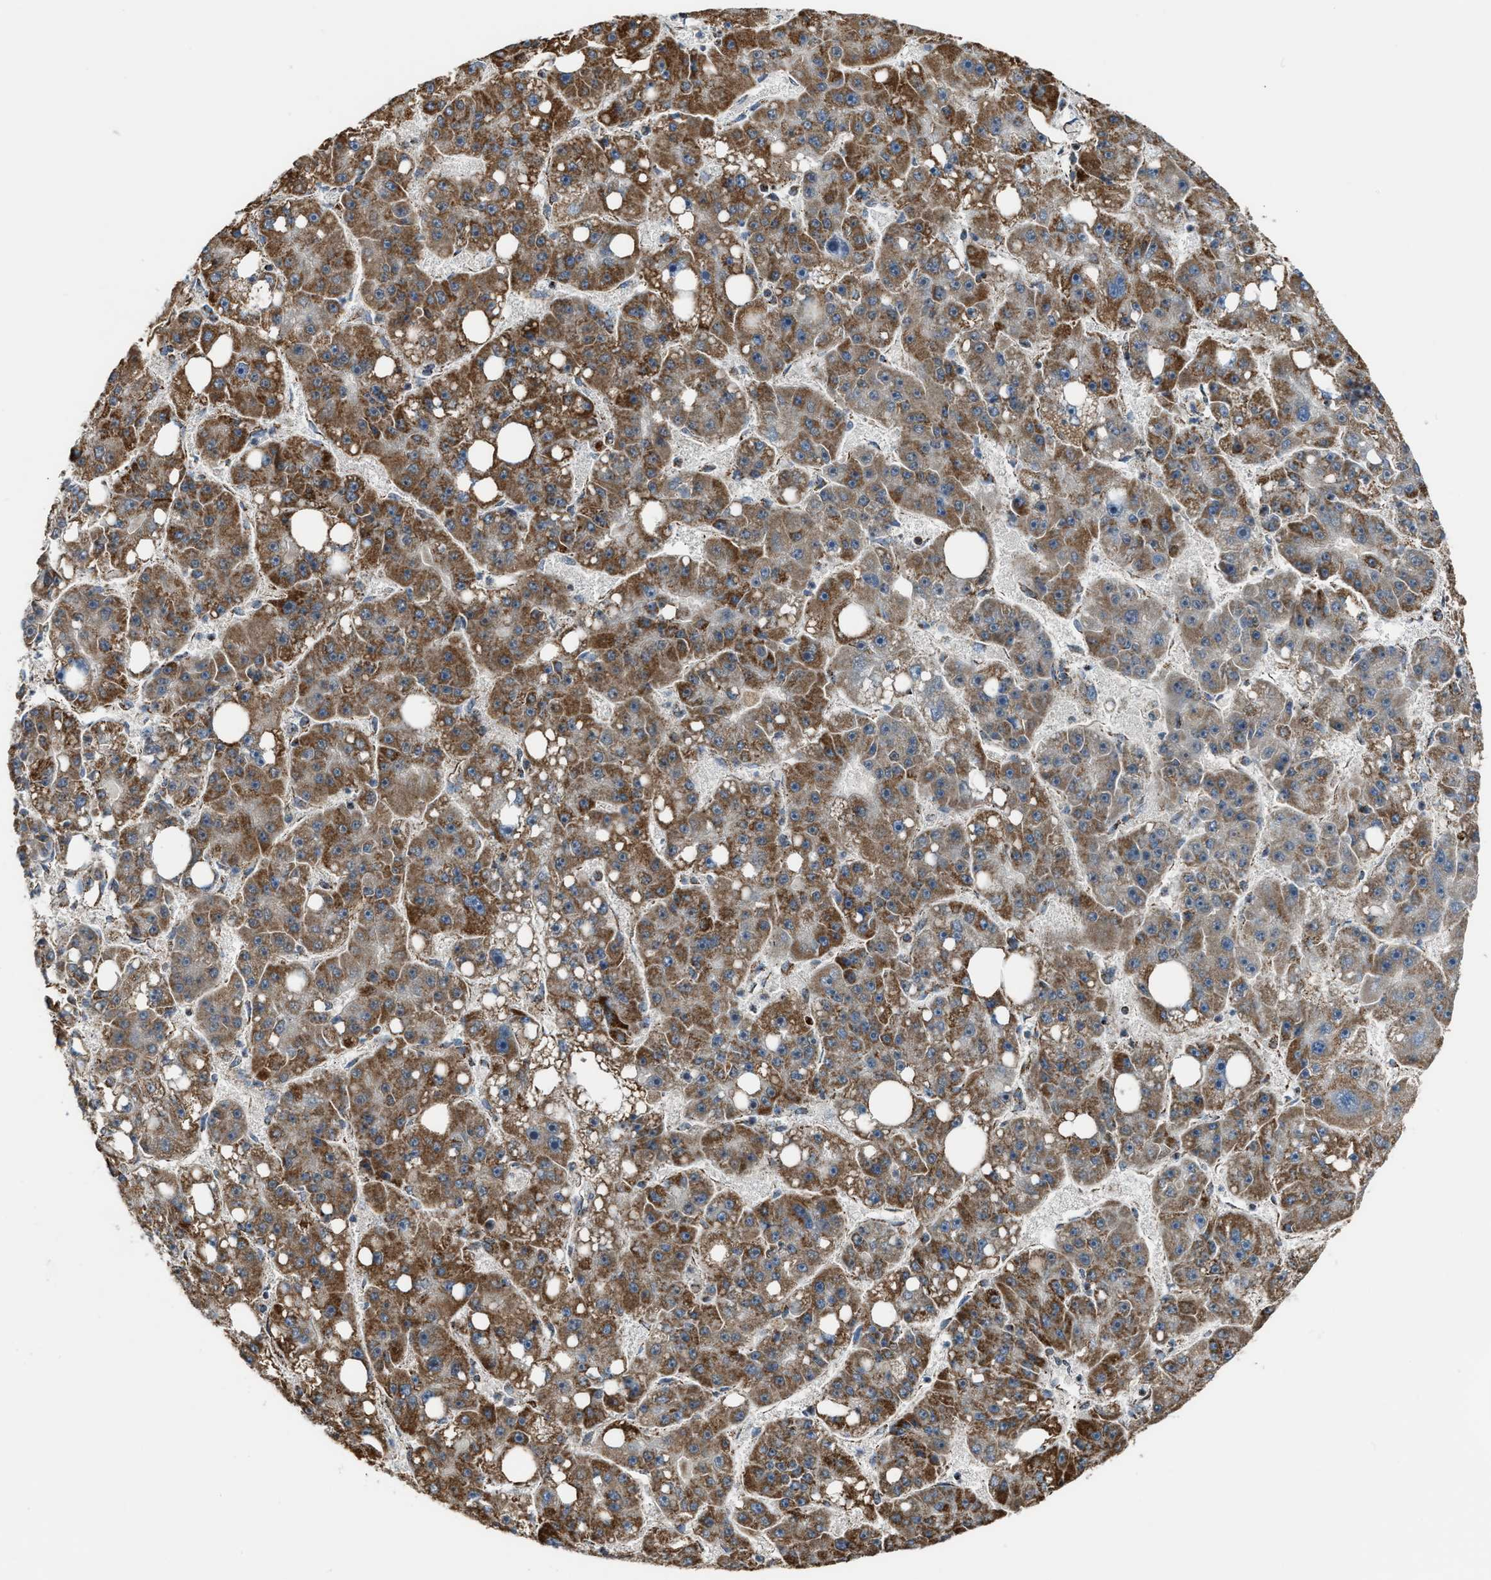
{"staining": {"intensity": "moderate", "quantity": ">75%", "location": "cytoplasmic/membranous"}, "tissue": "liver cancer", "cell_type": "Tumor cells", "image_type": "cancer", "snomed": [{"axis": "morphology", "description": "Carcinoma, Hepatocellular, NOS"}, {"axis": "topography", "description": "Liver"}], "caption": "DAB immunohistochemical staining of human liver cancer shows moderate cytoplasmic/membranous protein expression in approximately >75% of tumor cells. (Brightfield microscopy of DAB IHC at high magnification).", "gene": "CHN2", "patient": {"sex": "female", "age": 61}}